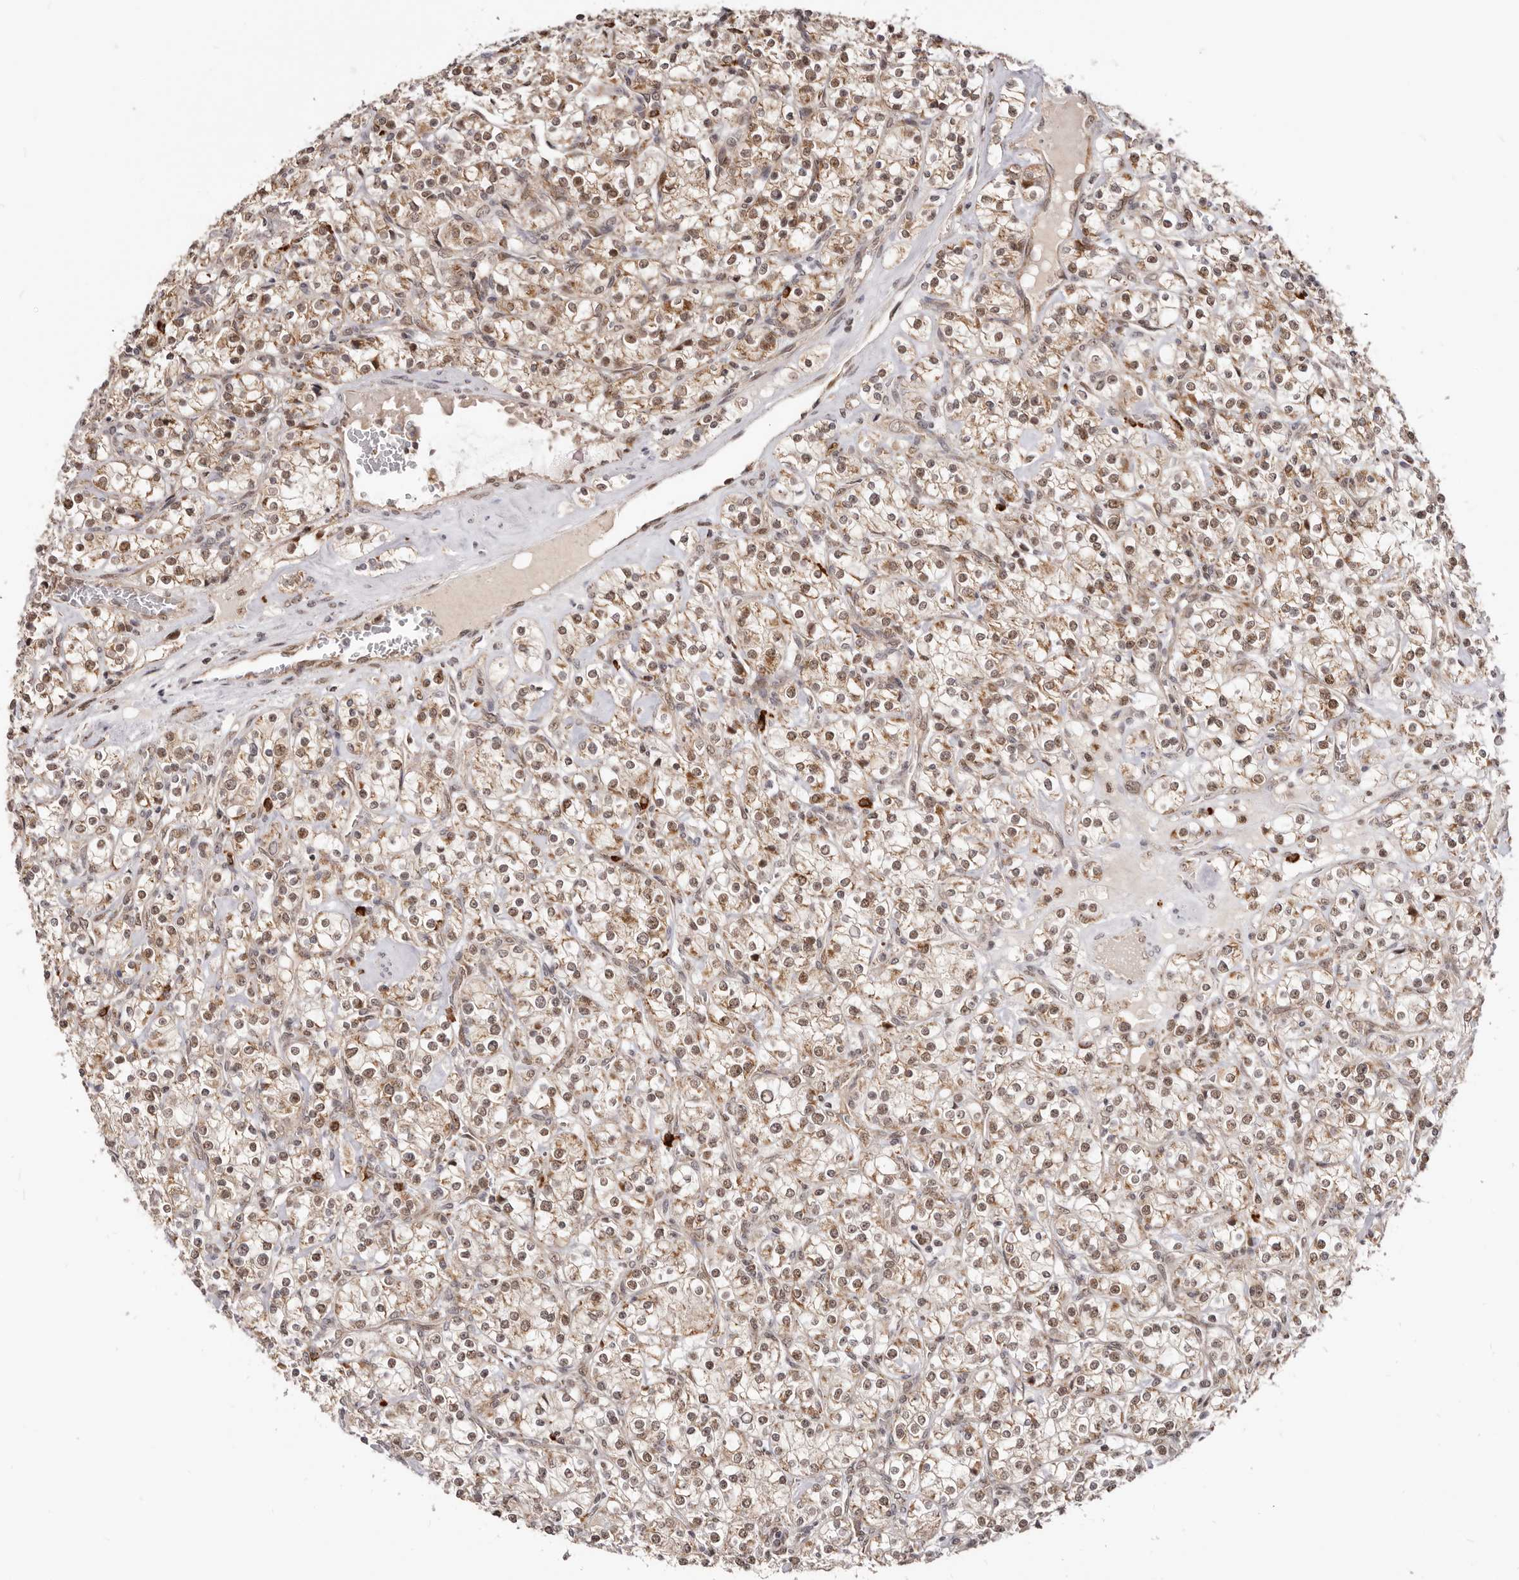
{"staining": {"intensity": "moderate", "quantity": ">75%", "location": "cytoplasmic/membranous"}, "tissue": "renal cancer", "cell_type": "Tumor cells", "image_type": "cancer", "snomed": [{"axis": "morphology", "description": "Adenocarcinoma, NOS"}, {"axis": "topography", "description": "Kidney"}], "caption": "Immunohistochemical staining of human renal cancer (adenocarcinoma) reveals medium levels of moderate cytoplasmic/membranous protein expression in about >75% of tumor cells. (DAB (3,3'-diaminobenzidine) = brown stain, brightfield microscopy at high magnification).", "gene": "SEC14L1", "patient": {"sex": "male", "age": 77}}